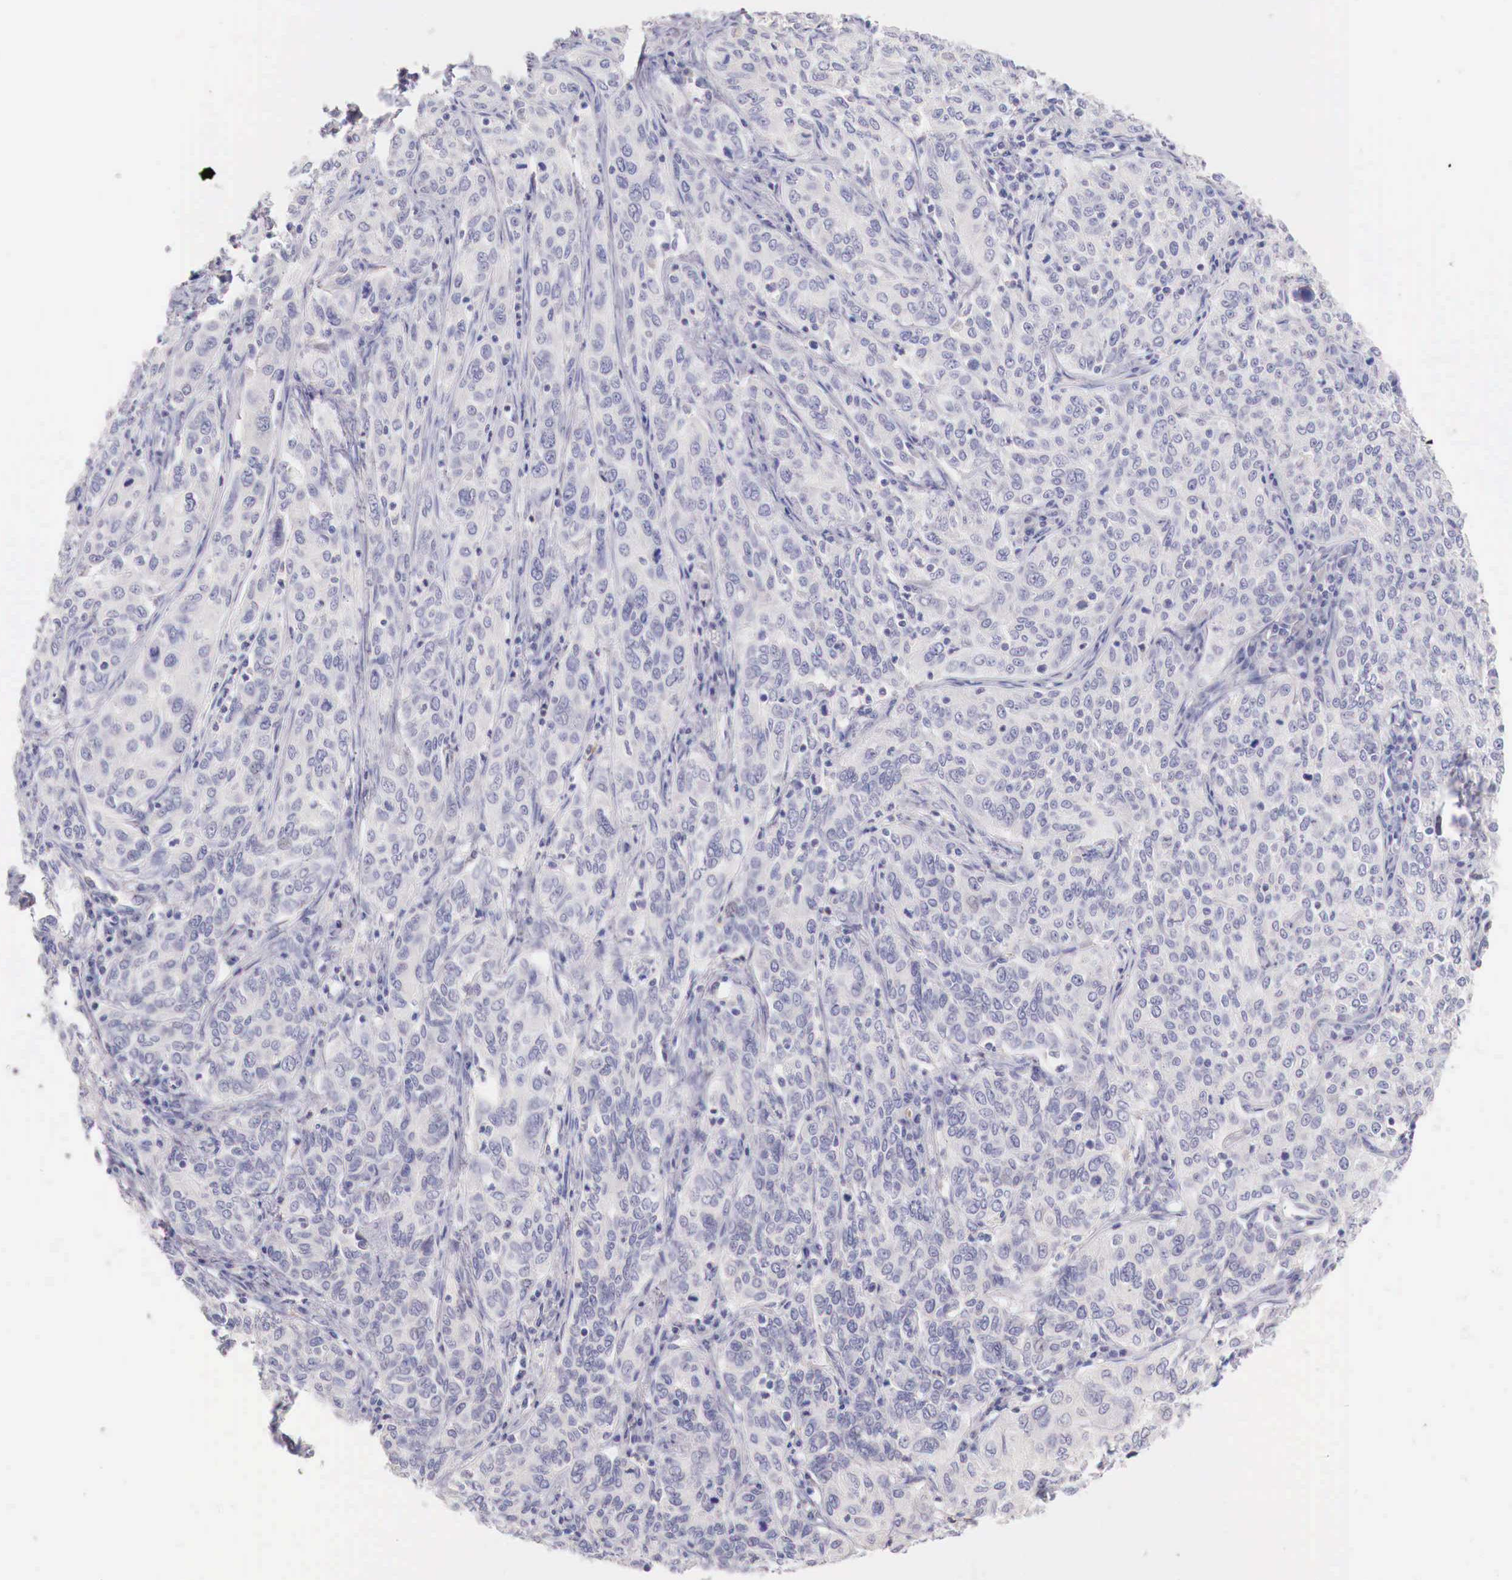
{"staining": {"intensity": "negative", "quantity": "none", "location": "none"}, "tissue": "cervical cancer", "cell_type": "Tumor cells", "image_type": "cancer", "snomed": [{"axis": "morphology", "description": "Squamous cell carcinoma, NOS"}, {"axis": "topography", "description": "Cervix"}], "caption": "Immunohistochemistry (IHC) micrograph of cervical cancer stained for a protein (brown), which shows no positivity in tumor cells.", "gene": "ITIH6", "patient": {"sex": "female", "age": 38}}